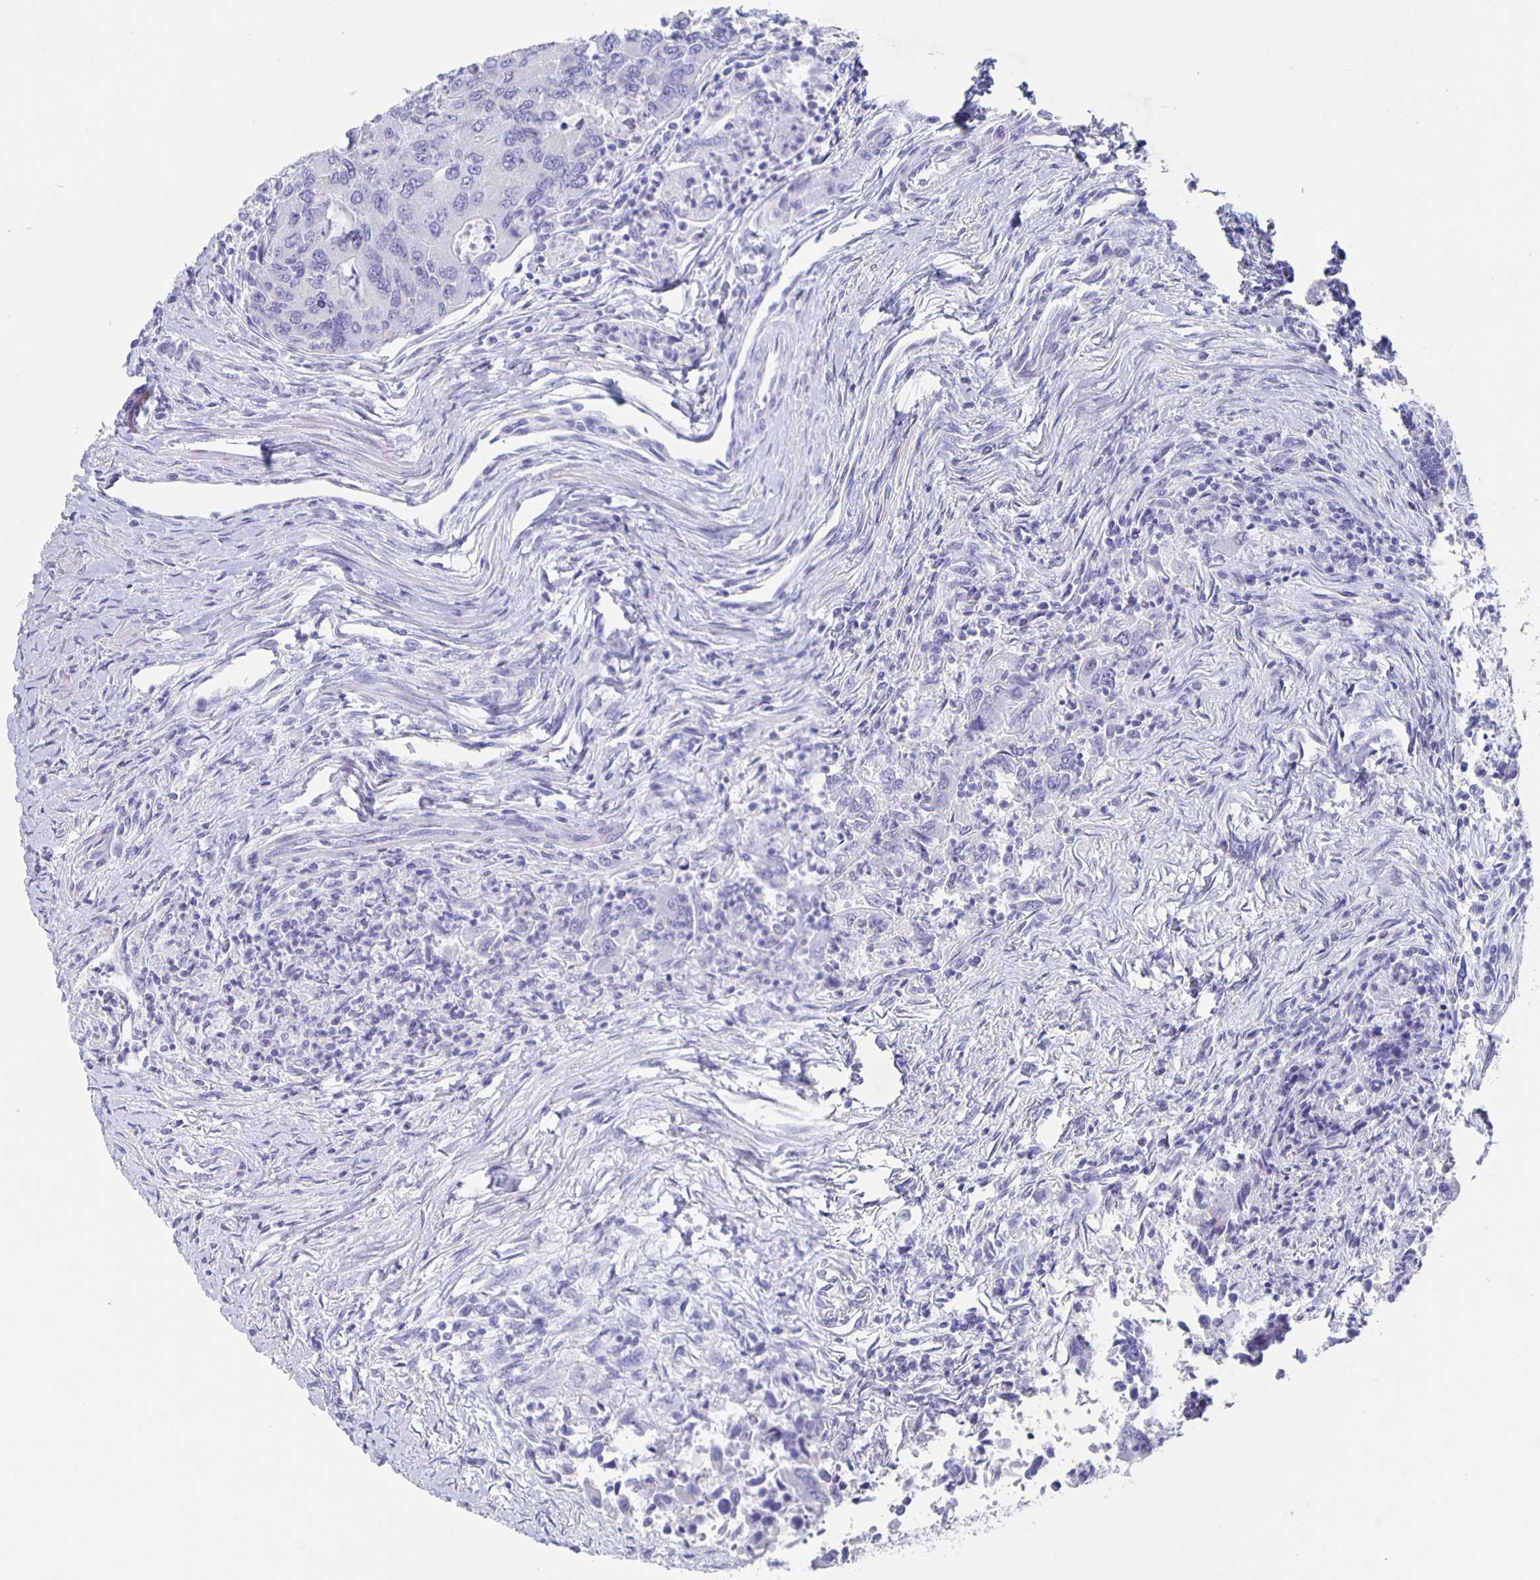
{"staining": {"intensity": "negative", "quantity": "none", "location": "none"}, "tissue": "colorectal cancer", "cell_type": "Tumor cells", "image_type": "cancer", "snomed": [{"axis": "morphology", "description": "Adenocarcinoma, NOS"}, {"axis": "topography", "description": "Colon"}], "caption": "The immunohistochemistry histopathology image has no significant staining in tumor cells of adenocarcinoma (colorectal) tissue.", "gene": "SLC34A2", "patient": {"sex": "female", "age": 67}}